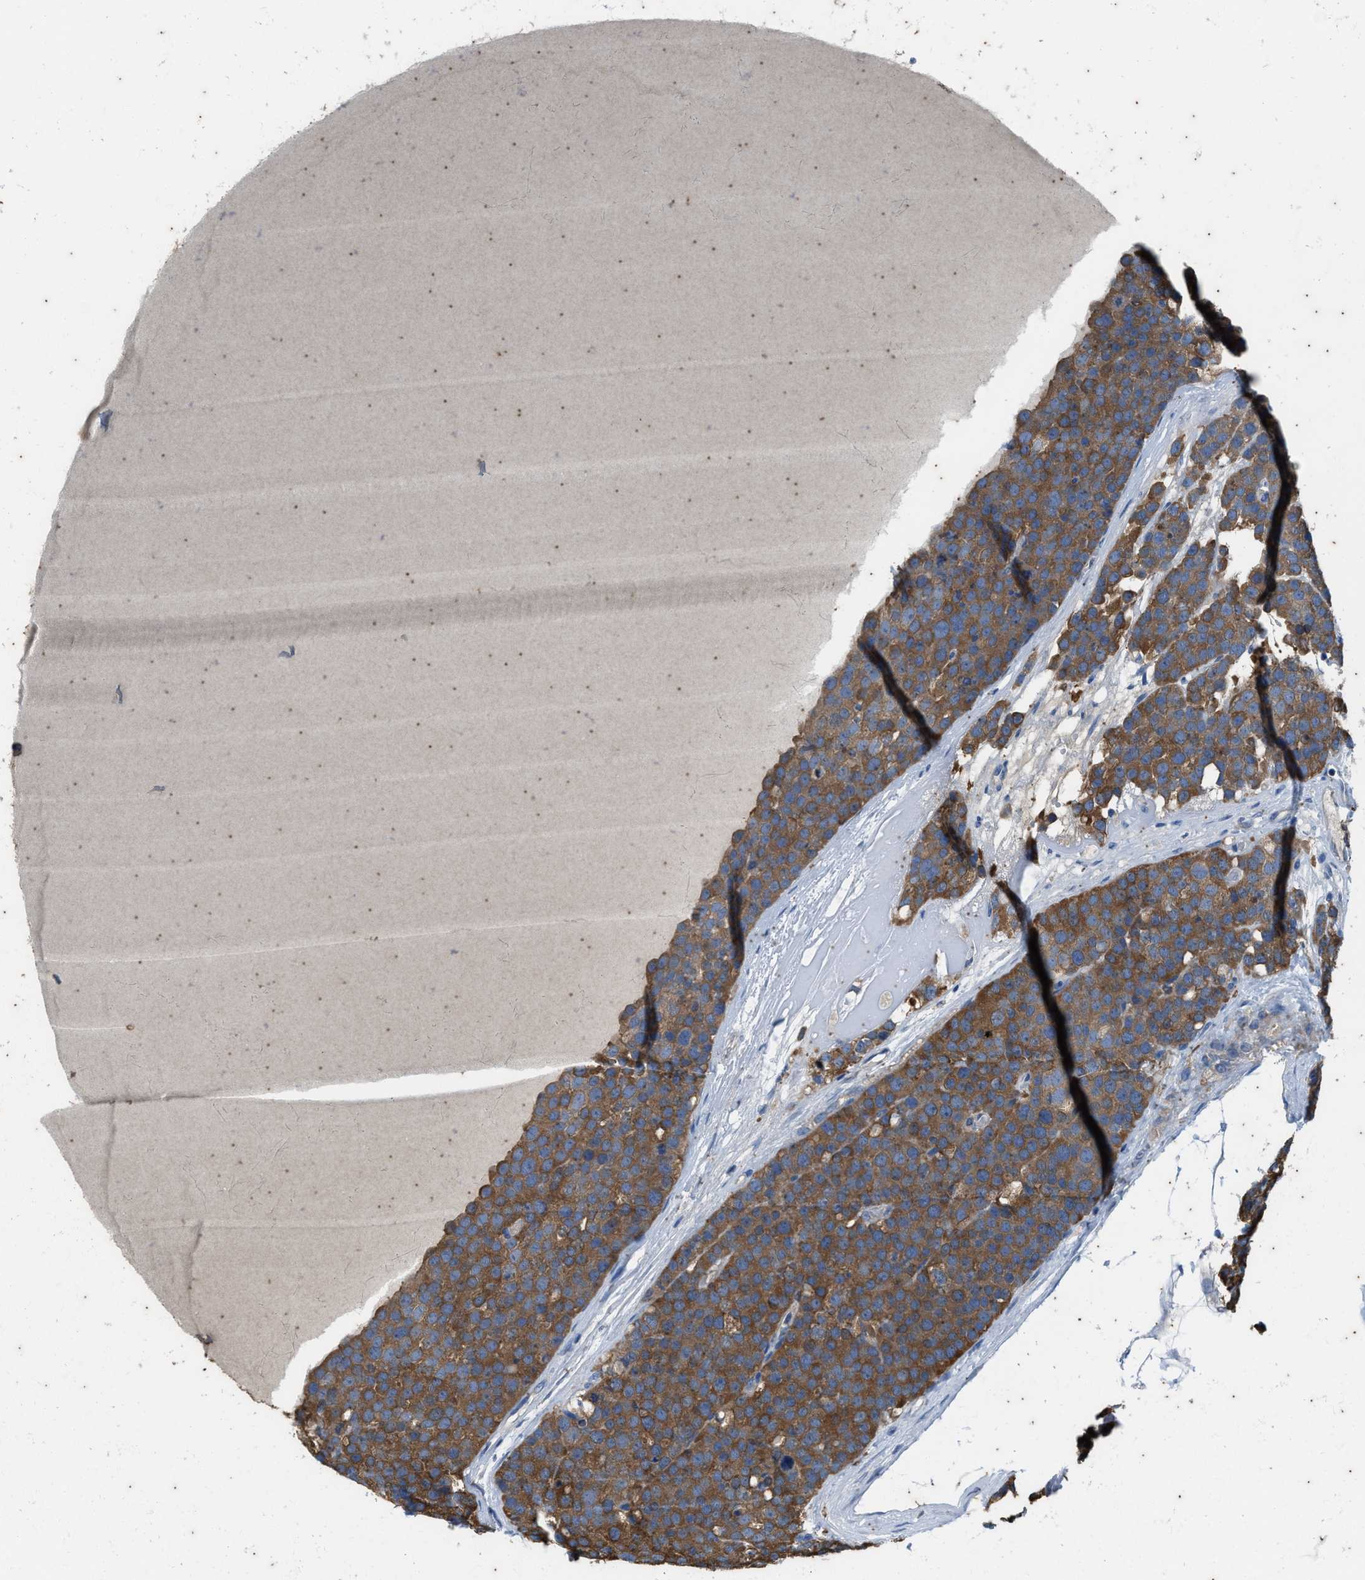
{"staining": {"intensity": "moderate", "quantity": ">75%", "location": "cytoplasmic/membranous"}, "tissue": "testis cancer", "cell_type": "Tumor cells", "image_type": "cancer", "snomed": [{"axis": "morphology", "description": "Seminoma, NOS"}, {"axis": "topography", "description": "Testis"}], "caption": "The image displays staining of testis seminoma, revealing moderate cytoplasmic/membranous protein expression (brown color) within tumor cells. The staining is performed using DAB (3,3'-diaminobenzidine) brown chromogen to label protein expression. The nuclei are counter-stained blue using hematoxylin.", "gene": "COX19", "patient": {"sex": "male", "age": 71}}